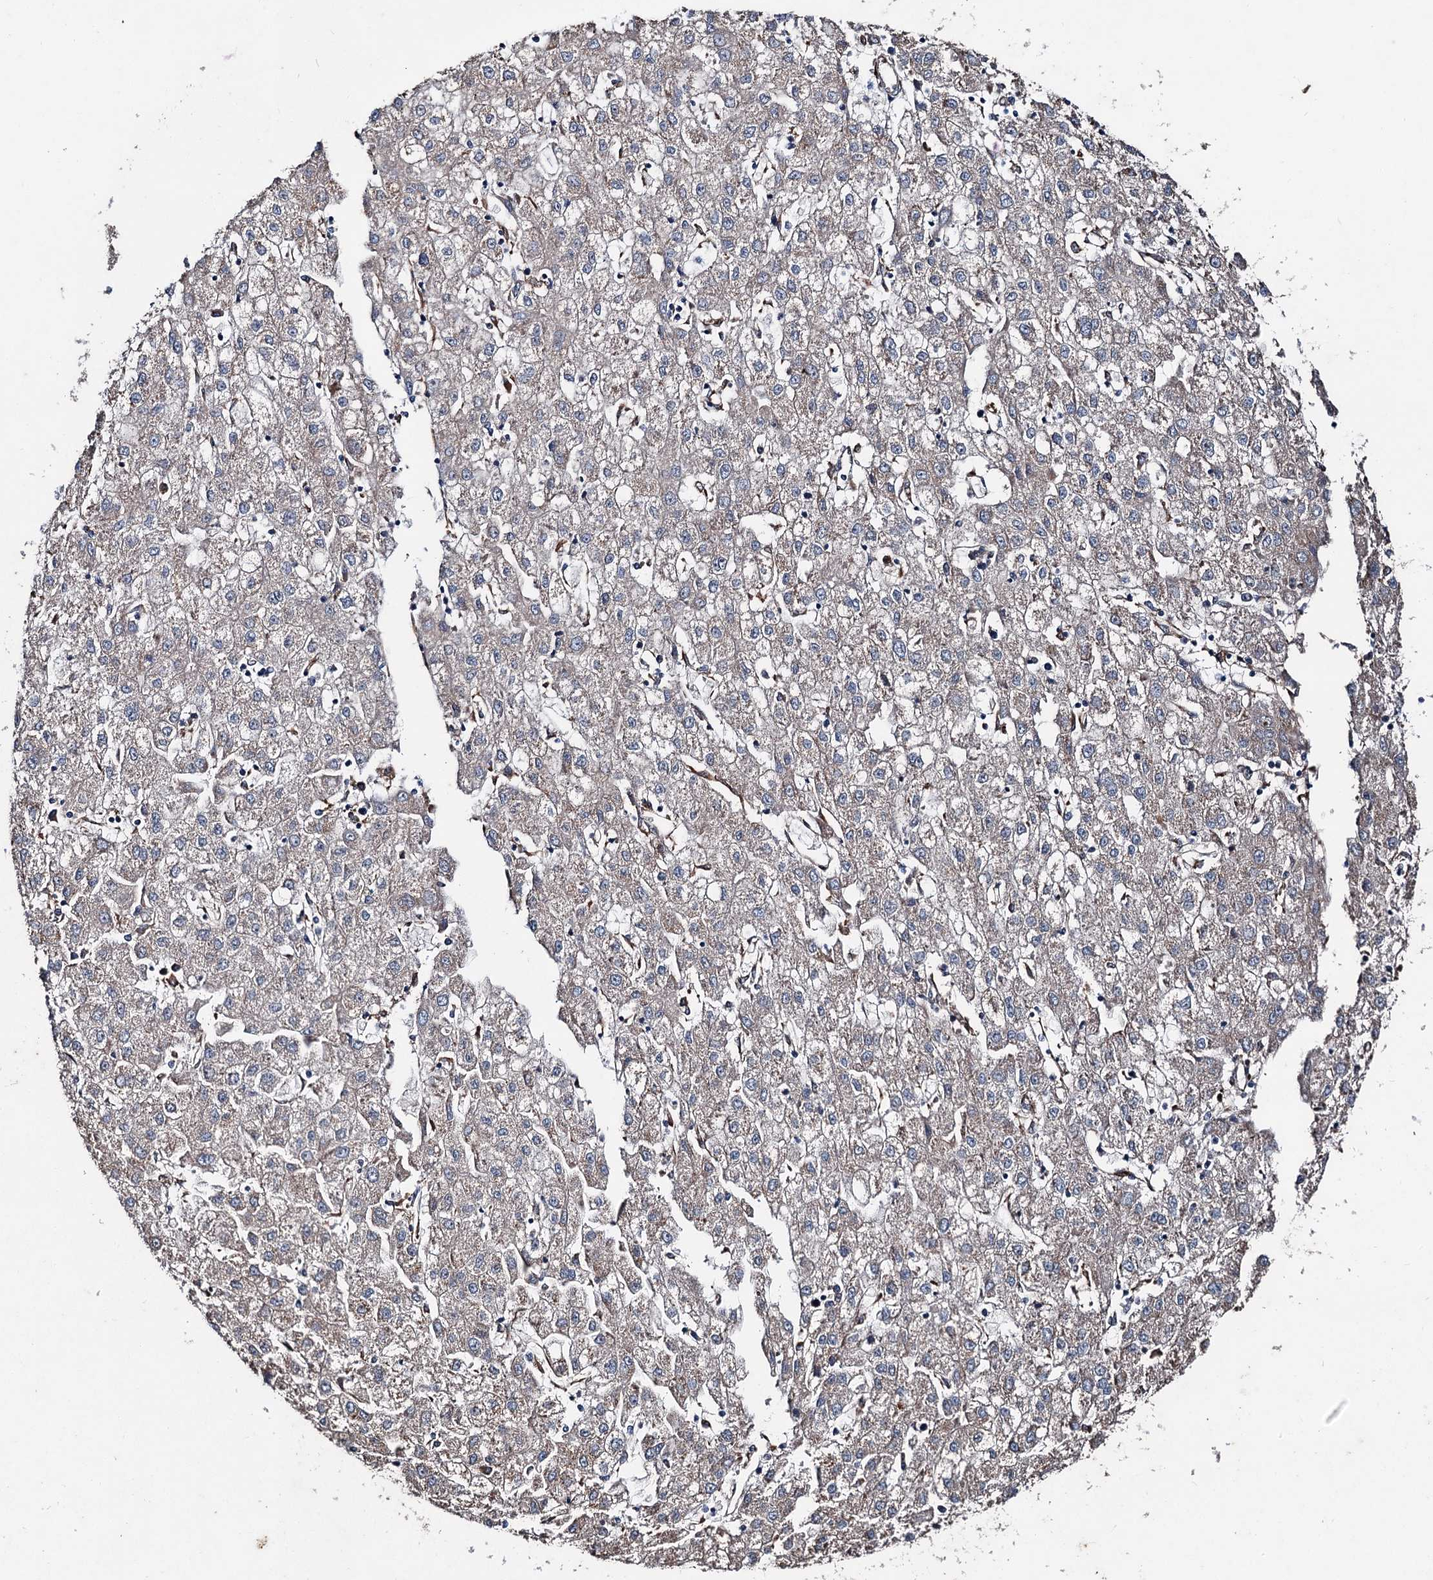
{"staining": {"intensity": "weak", "quantity": "<25%", "location": "cytoplasmic/membranous"}, "tissue": "liver cancer", "cell_type": "Tumor cells", "image_type": "cancer", "snomed": [{"axis": "morphology", "description": "Carcinoma, Hepatocellular, NOS"}, {"axis": "topography", "description": "Liver"}], "caption": "Histopathology image shows no protein expression in tumor cells of liver cancer (hepatocellular carcinoma) tissue.", "gene": "DDIAS", "patient": {"sex": "male", "age": 72}}